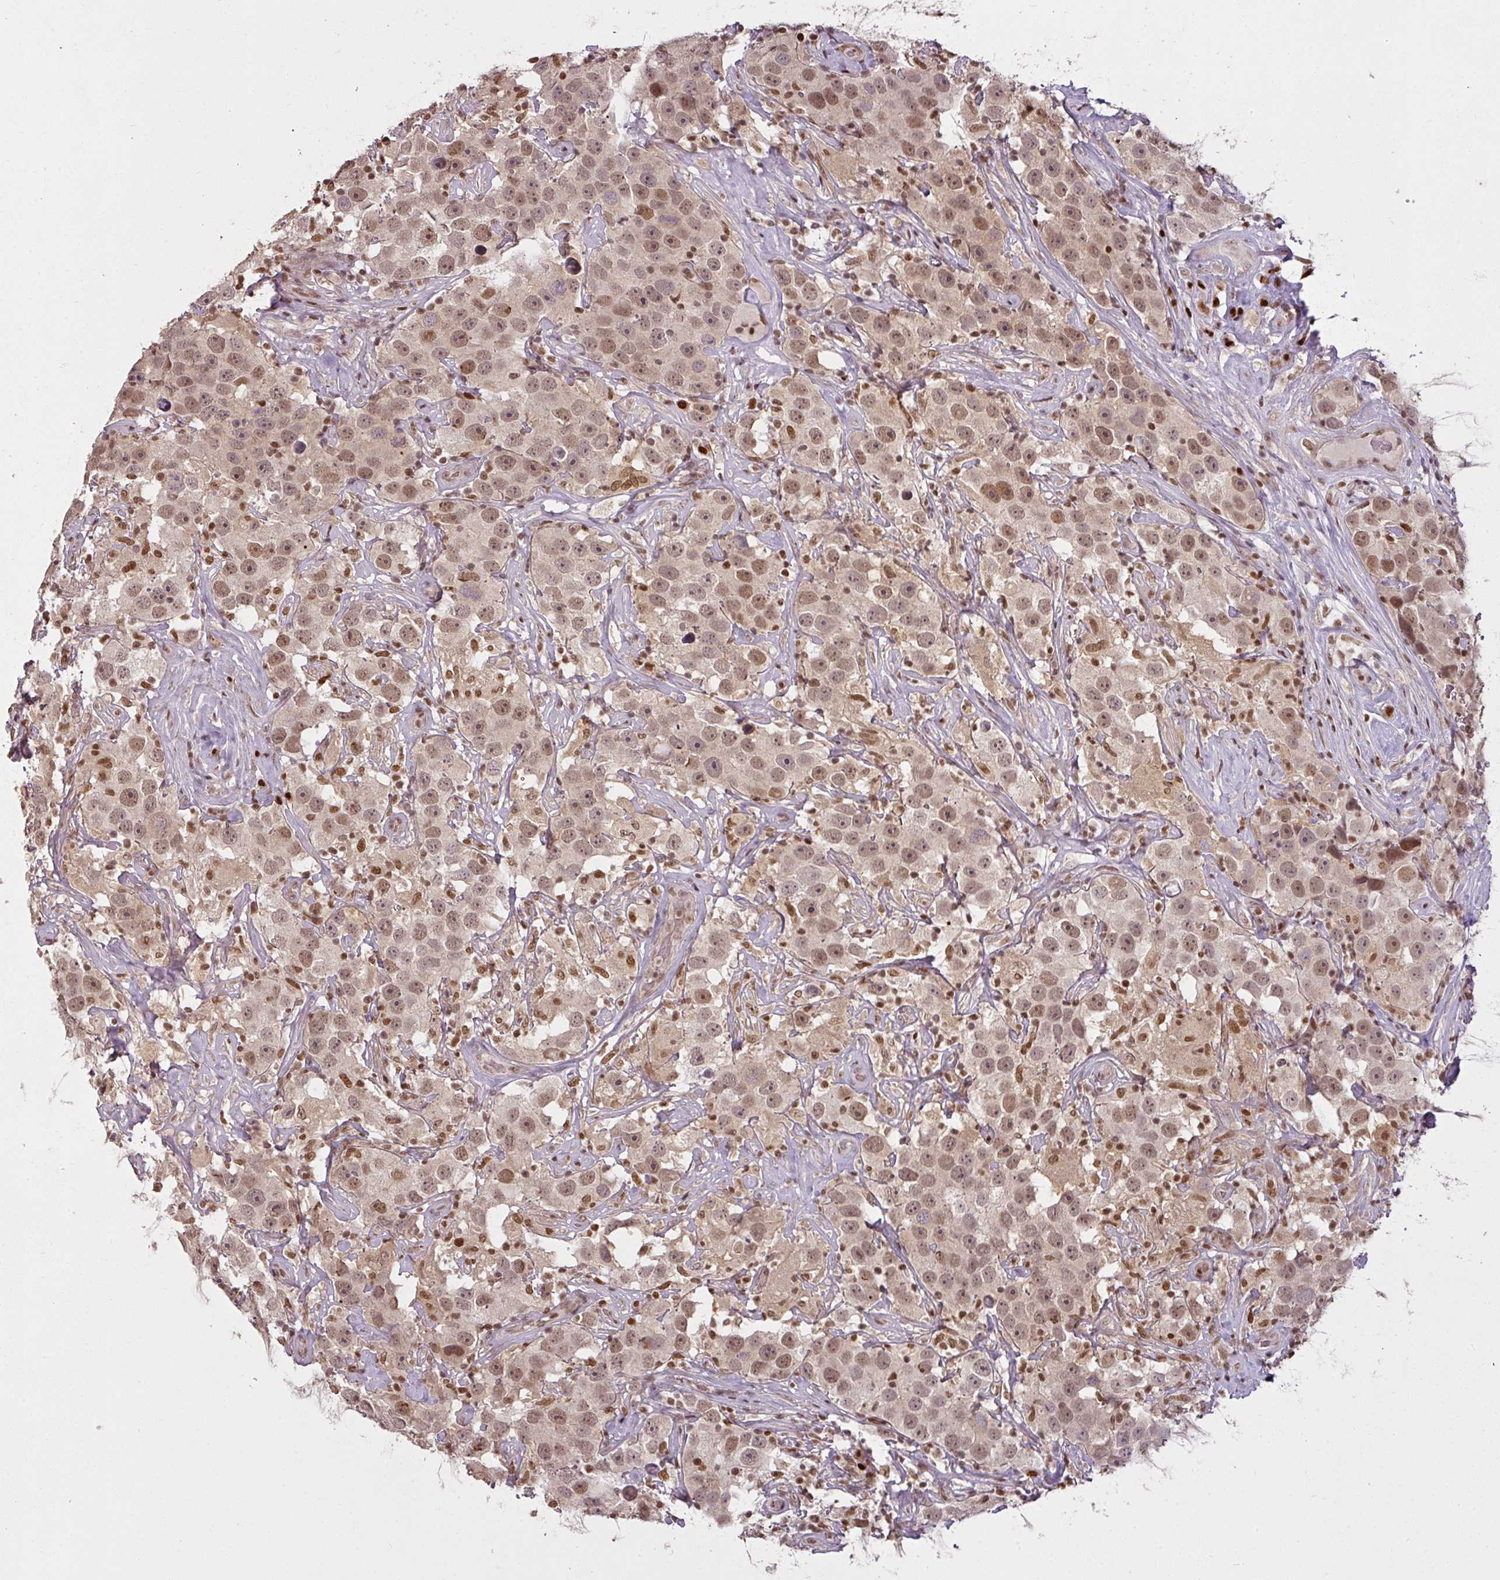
{"staining": {"intensity": "moderate", "quantity": ">75%", "location": "nuclear"}, "tissue": "testis cancer", "cell_type": "Tumor cells", "image_type": "cancer", "snomed": [{"axis": "morphology", "description": "Seminoma, NOS"}, {"axis": "topography", "description": "Testis"}], "caption": "The immunohistochemical stain highlights moderate nuclear positivity in tumor cells of testis cancer tissue. The staining is performed using DAB brown chromogen to label protein expression. The nuclei are counter-stained blue using hematoxylin.", "gene": "GPRIN2", "patient": {"sex": "male", "age": 49}}